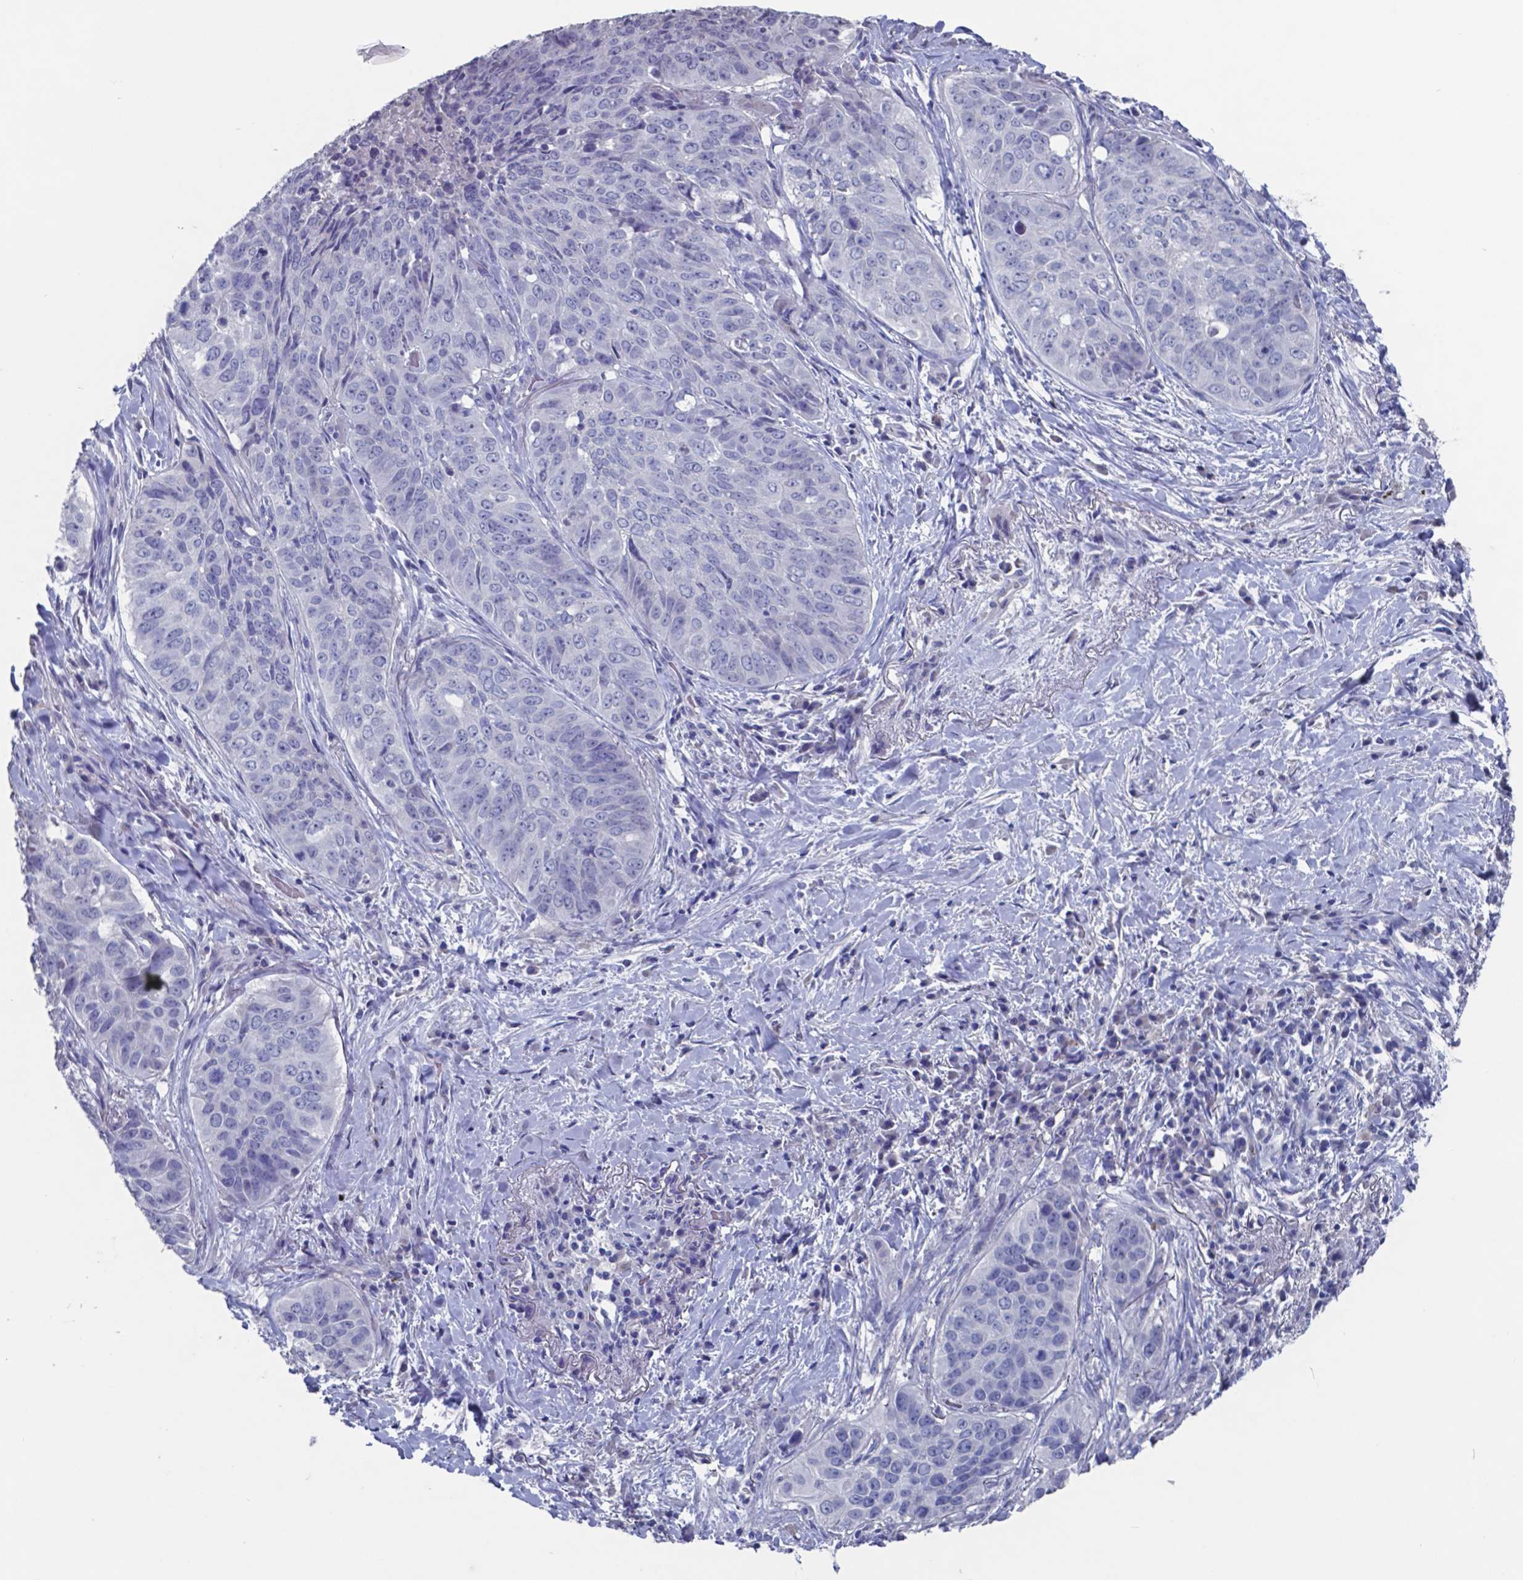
{"staining": {"intensity": "negative", "quantity": "none", "location": "none"}, "tissue": "lung cancer", "cell_type": "Tumor cells", "image_type": "cancer", "snomed": [{"axis": "morphology", "description": "Normal tissue, NOS"}, {"axis": "morphology", "description": "Squamous cell carcinoma, NOS"}, {"axis": "topography", "description": "Bronchus"}, {"axis": "topography", "description": "Lung"}], "caption": "This photomicrograph is of squamous cell carcinoma (lung) stained with immunohistochemistry (IHC) to label a protein in brown with the nuclei are counter-stained blue. There is no positivity in tumor cells.", "gene": "TTR", "patient": {"sex": "male", "age": 64}}